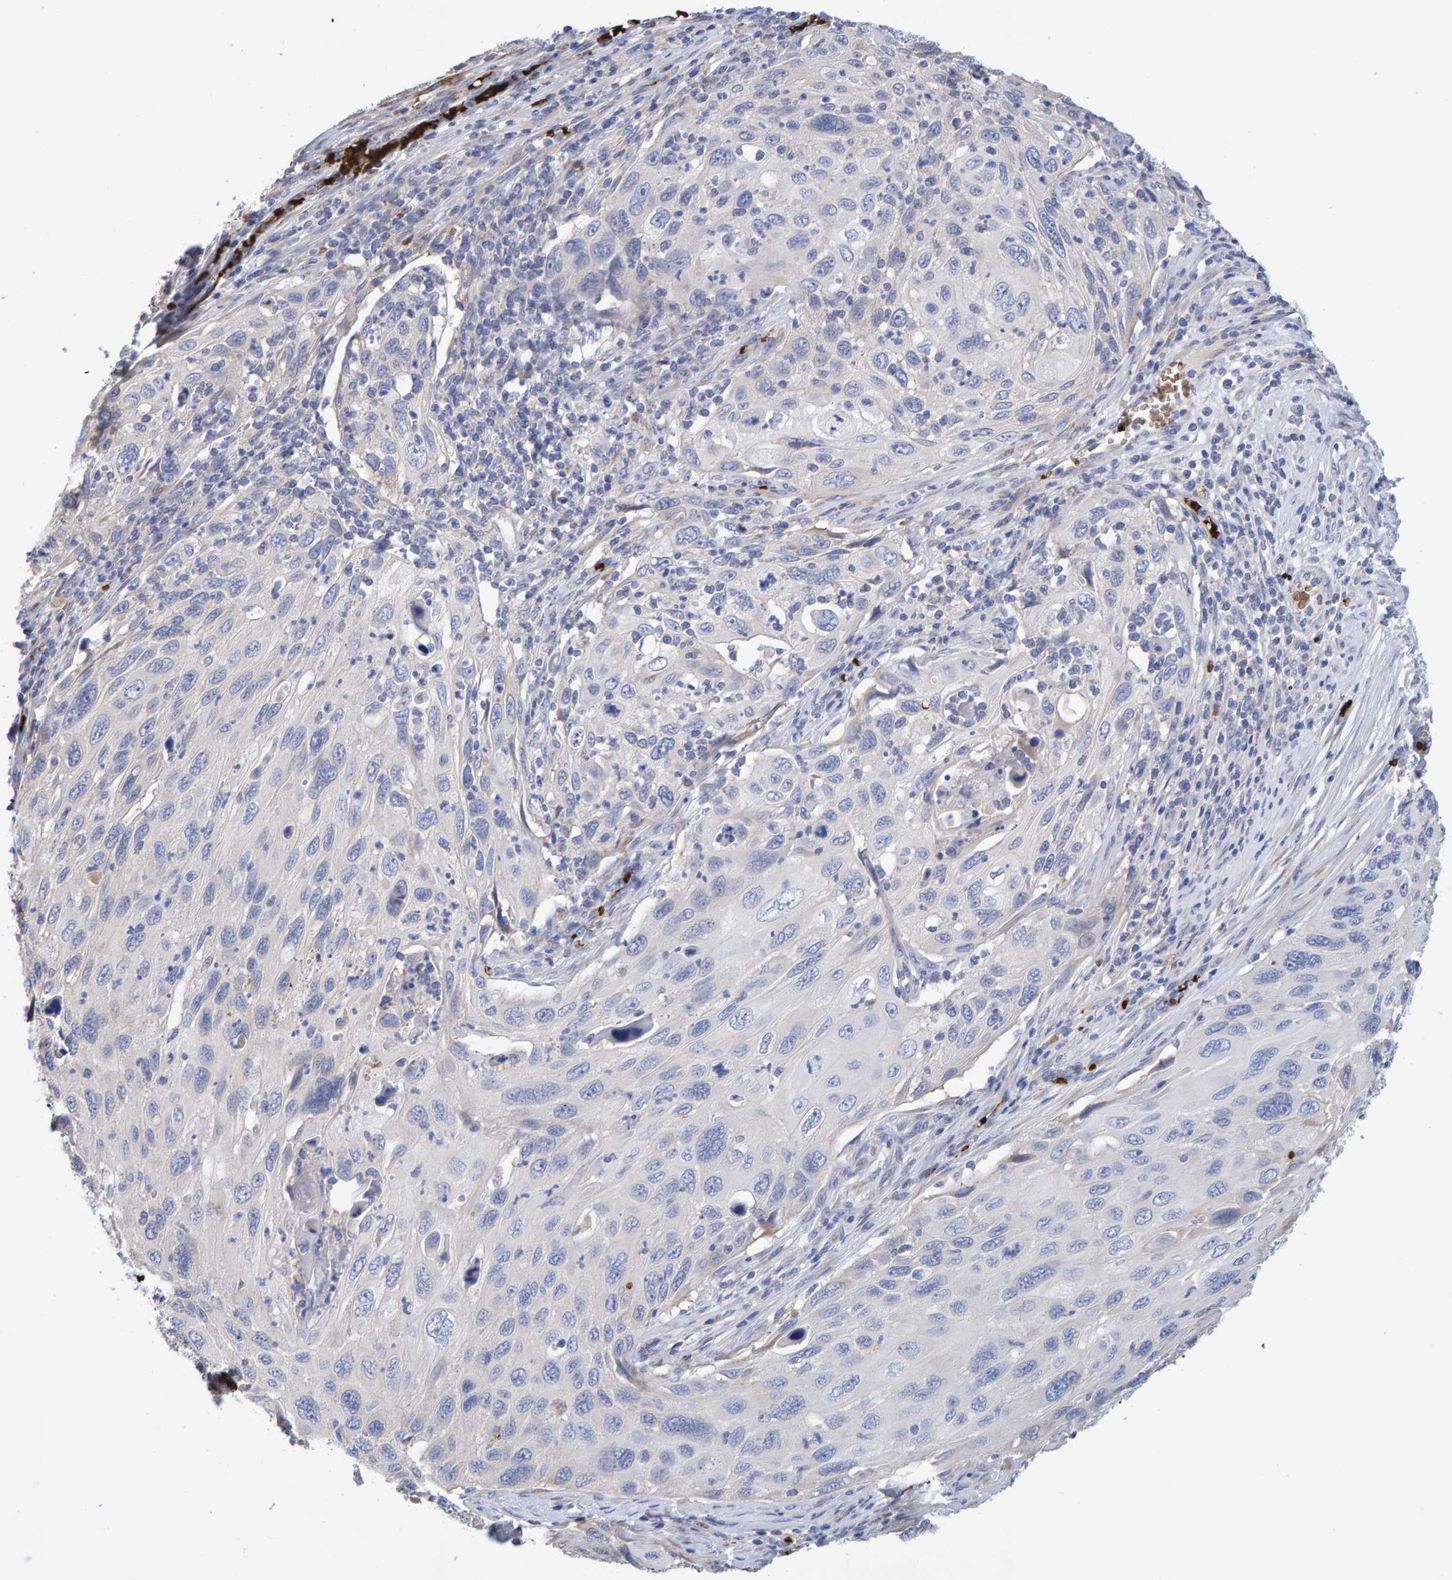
{"staining": {"intensity": "negative", "quantity": "none", "location": "none"}, "tissue": "cervical cancer", "cell_type": "Tumor cells", "image_type": "cancer", "snomed": [{"axis": "morphology", "description": "Squamous cell carcinoma, NOS"}, {"axis": "topography", "description": "Cervix"}], "caption": "IHC histopathology image of neoplastic tissue: human squamous cell carcinoma (cervical) stained with DAB (3,3'-diaminobenzidine) shows no significant protein expression in tumor cells.", "gene": "VPS9D1", "patient": {"sex": "female", "age": 70}}